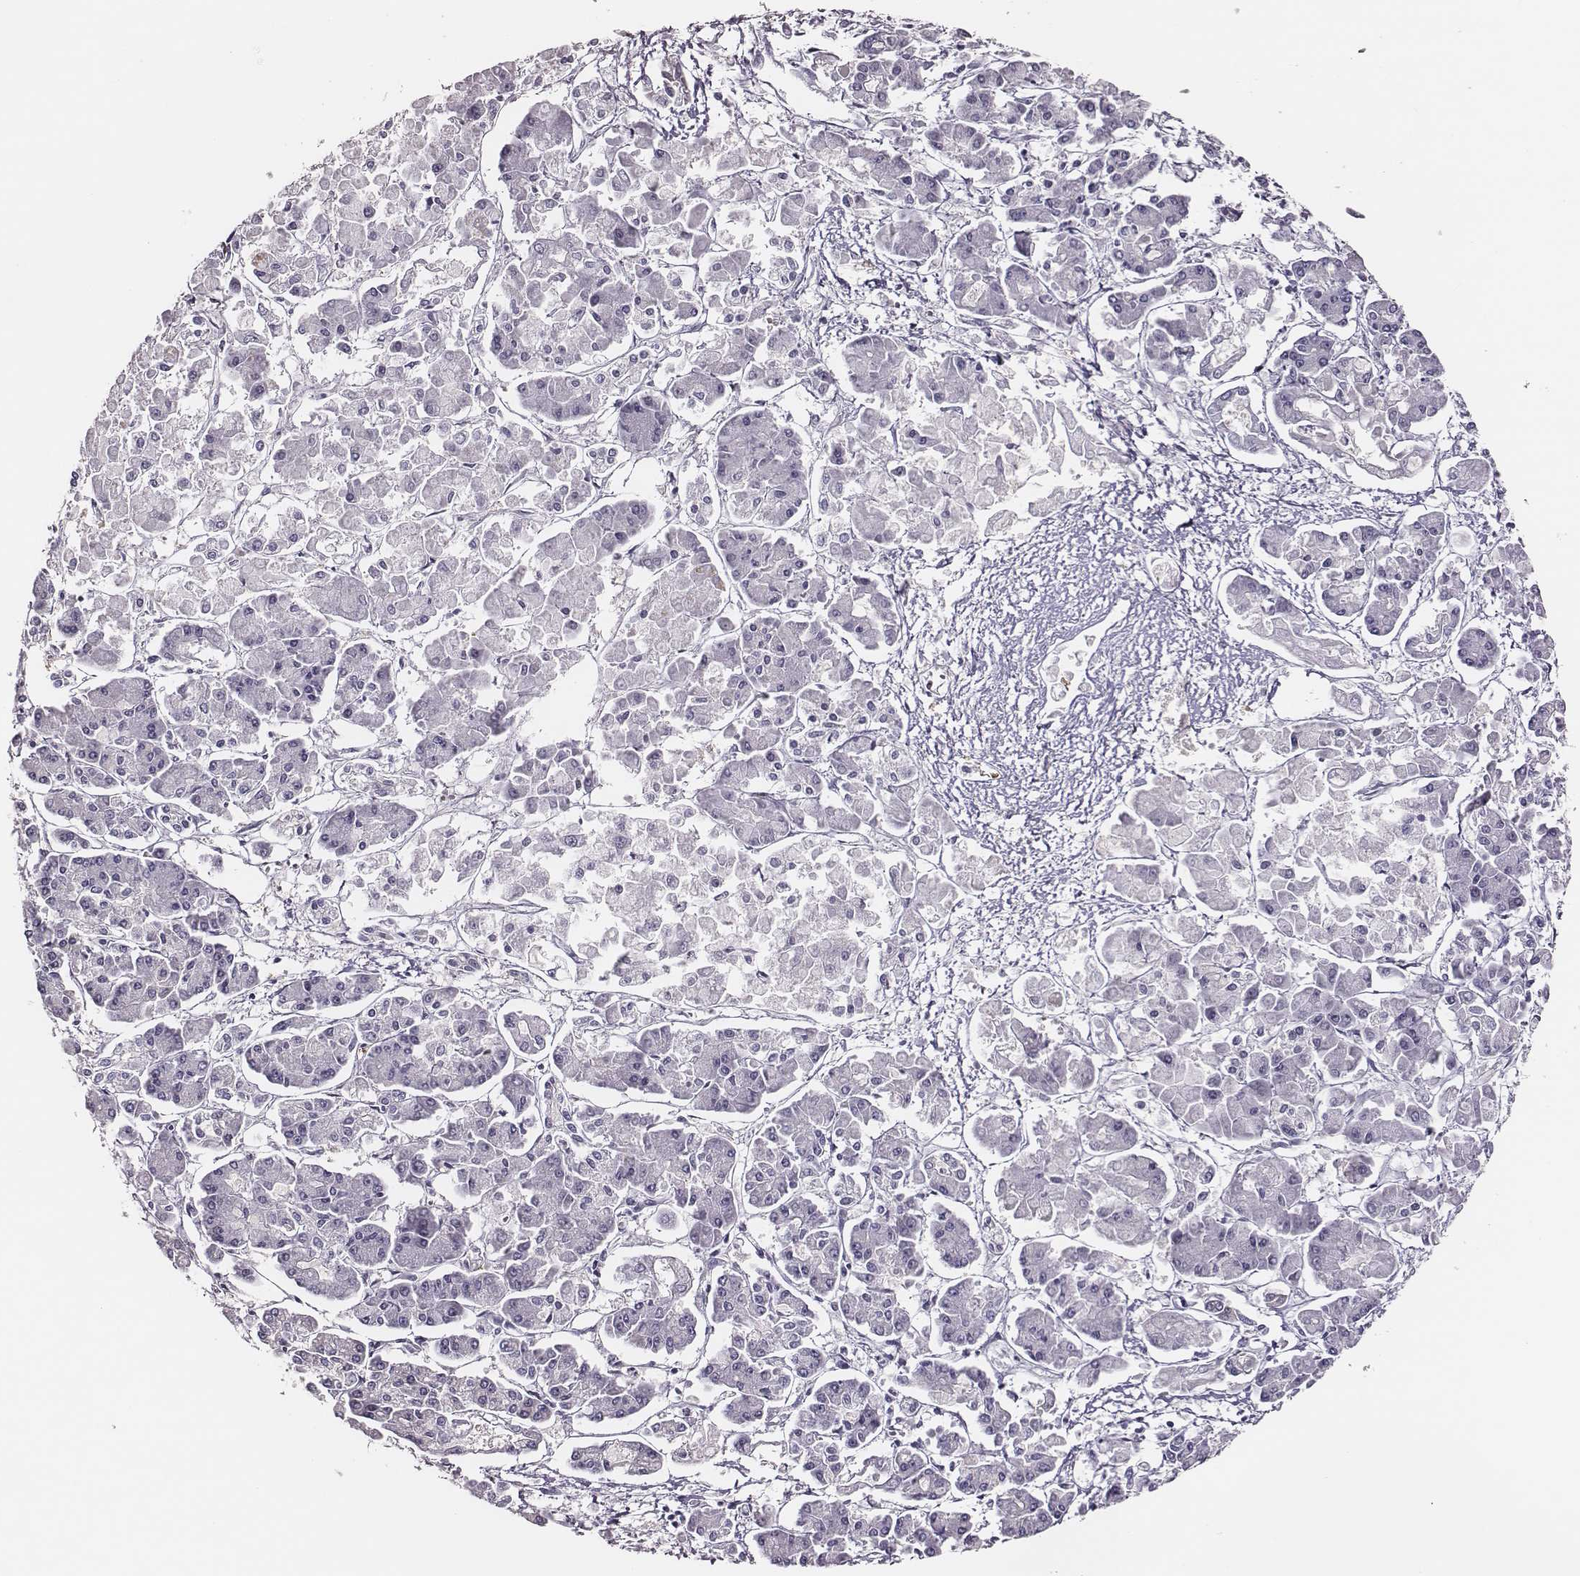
{"staining": {"intensity": "negative", "quantity": "none", "location": "none"}, "tissue": "pancreatic cancer", "cell_type": "Tumor cells", "image_type": "cancer", "snomed": [{"axis": "morphology", "description": "Adenocarcinoma, NOS"}, {"axis": "topography", "description": "Pancreas"}], "caption": "The histopathology image reveals no significant staining in tumor cells of pancreatic adenocarcinoma.", "gene": "SCML2", "patient": {"sex": "male", "age": 85}}